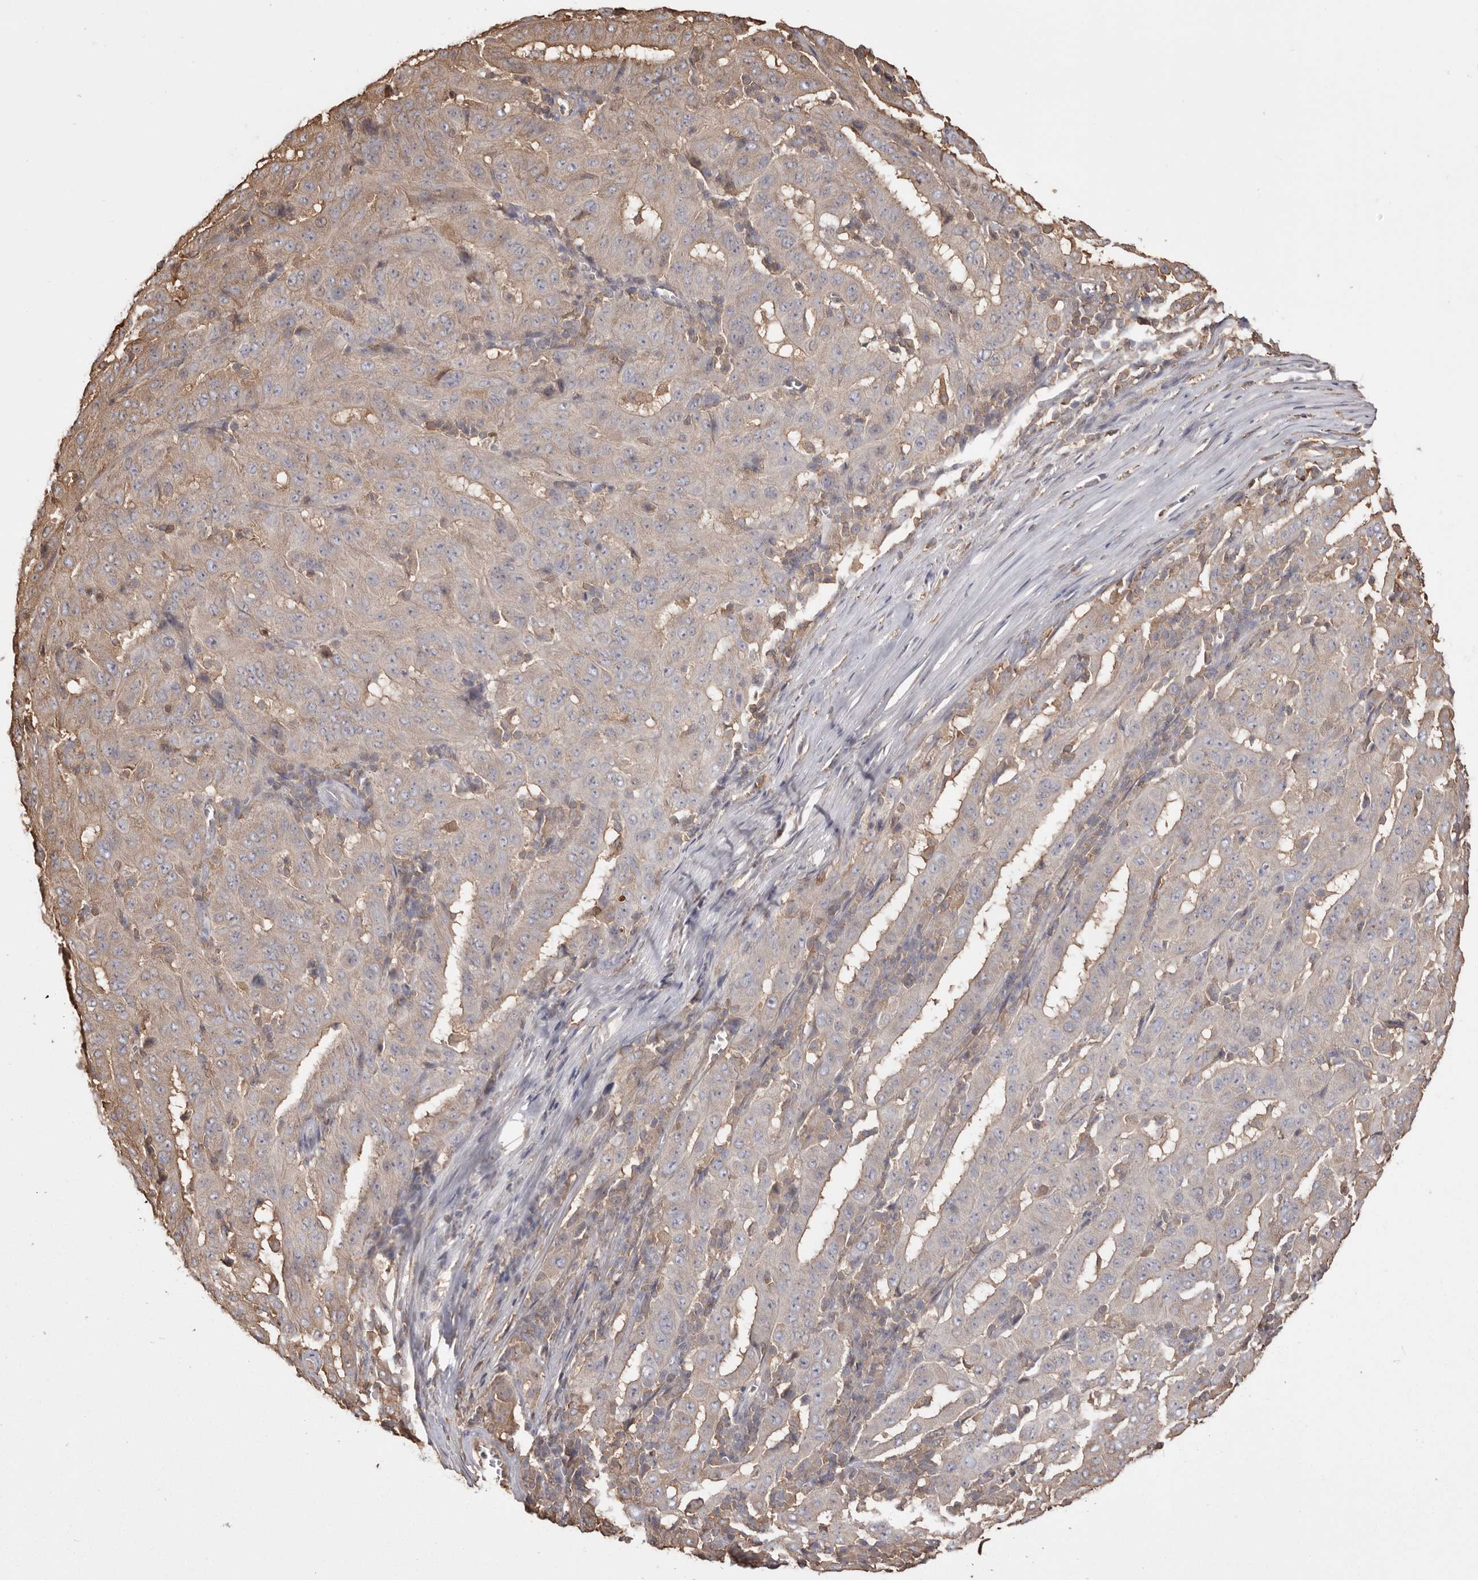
{"staining": {"intensity": "weak", "quantity": "25%-75%", "location": "cytoplasmic/membranous"}, "tissue": "pancreatic cancer", "cell_type": "Tumor cells", "image_type": "cancer", "snomed": [{"axis": "morphology", "description": "Adenocarcinoma, NOS"}, {"axis": "topography", "description": "Pancreas"}], "caption": "Pancreatic adenocarcinoma stained with a brown dye shows weak cytoplasmic/membranous positive expression in about 25%-75% of tumor cells.", "gene": "PKM", "patient": {"sex": "male", "age": 63}}